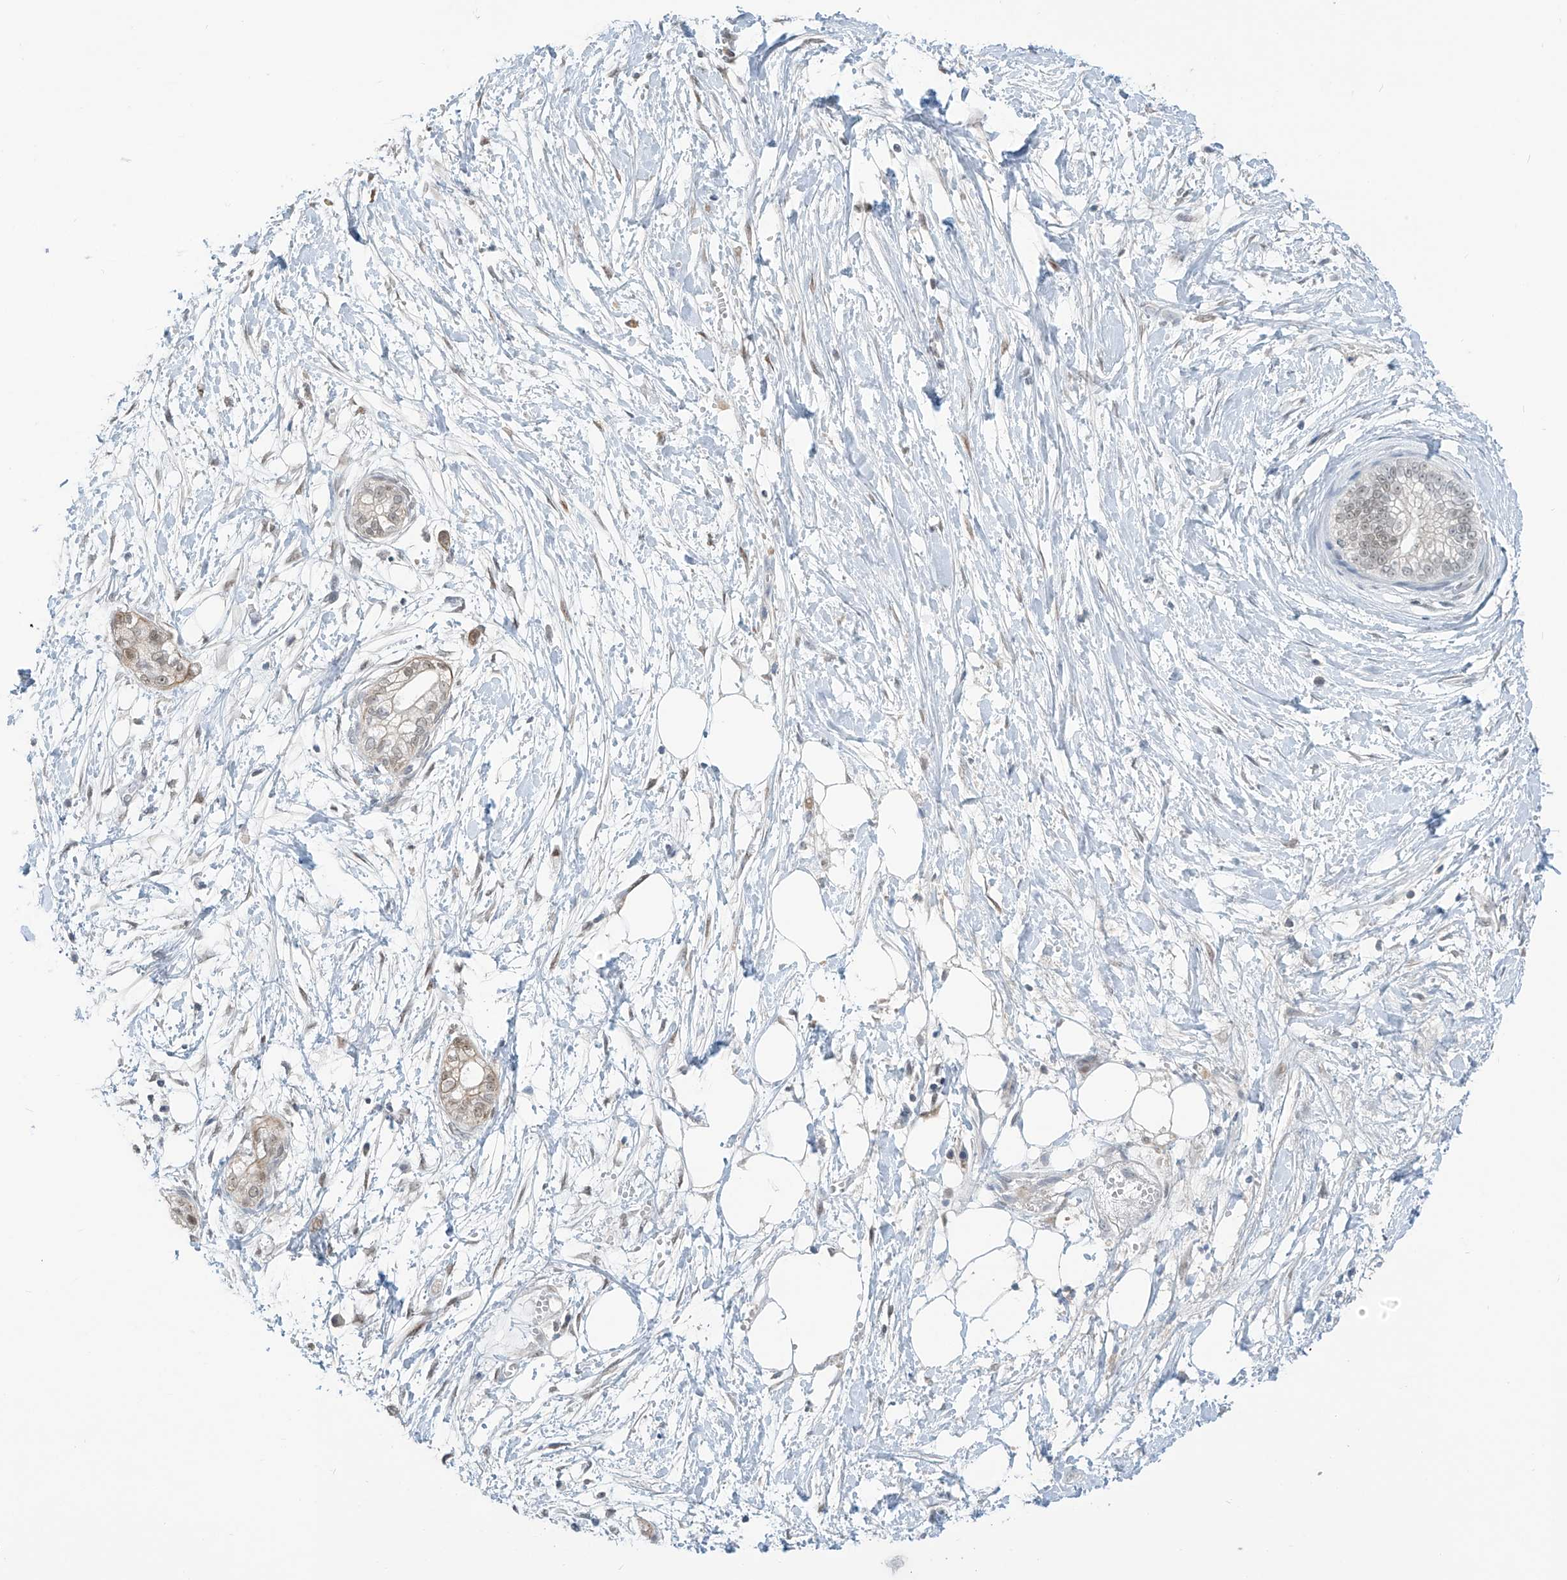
{"staining": {"intensity": "weak", "quantity": "<25%", "location": "nuclear"}, "tissue": "pancreatic cancer", "cell_type": "Tumor cells", "image_type": "cancer", "snomed": [{"axis": "morphology", "description": "Adenocarcinoma, NOS"}, {"axis": "topography", "description": "Pancreas"}], "caption": "Immunohistochemical staining of adenocarcinoma (pancreatic) reveals no significant positivity in tumor cells.", "gene": "METAP1D", "patient": {"sex": "male", "age": 68}}